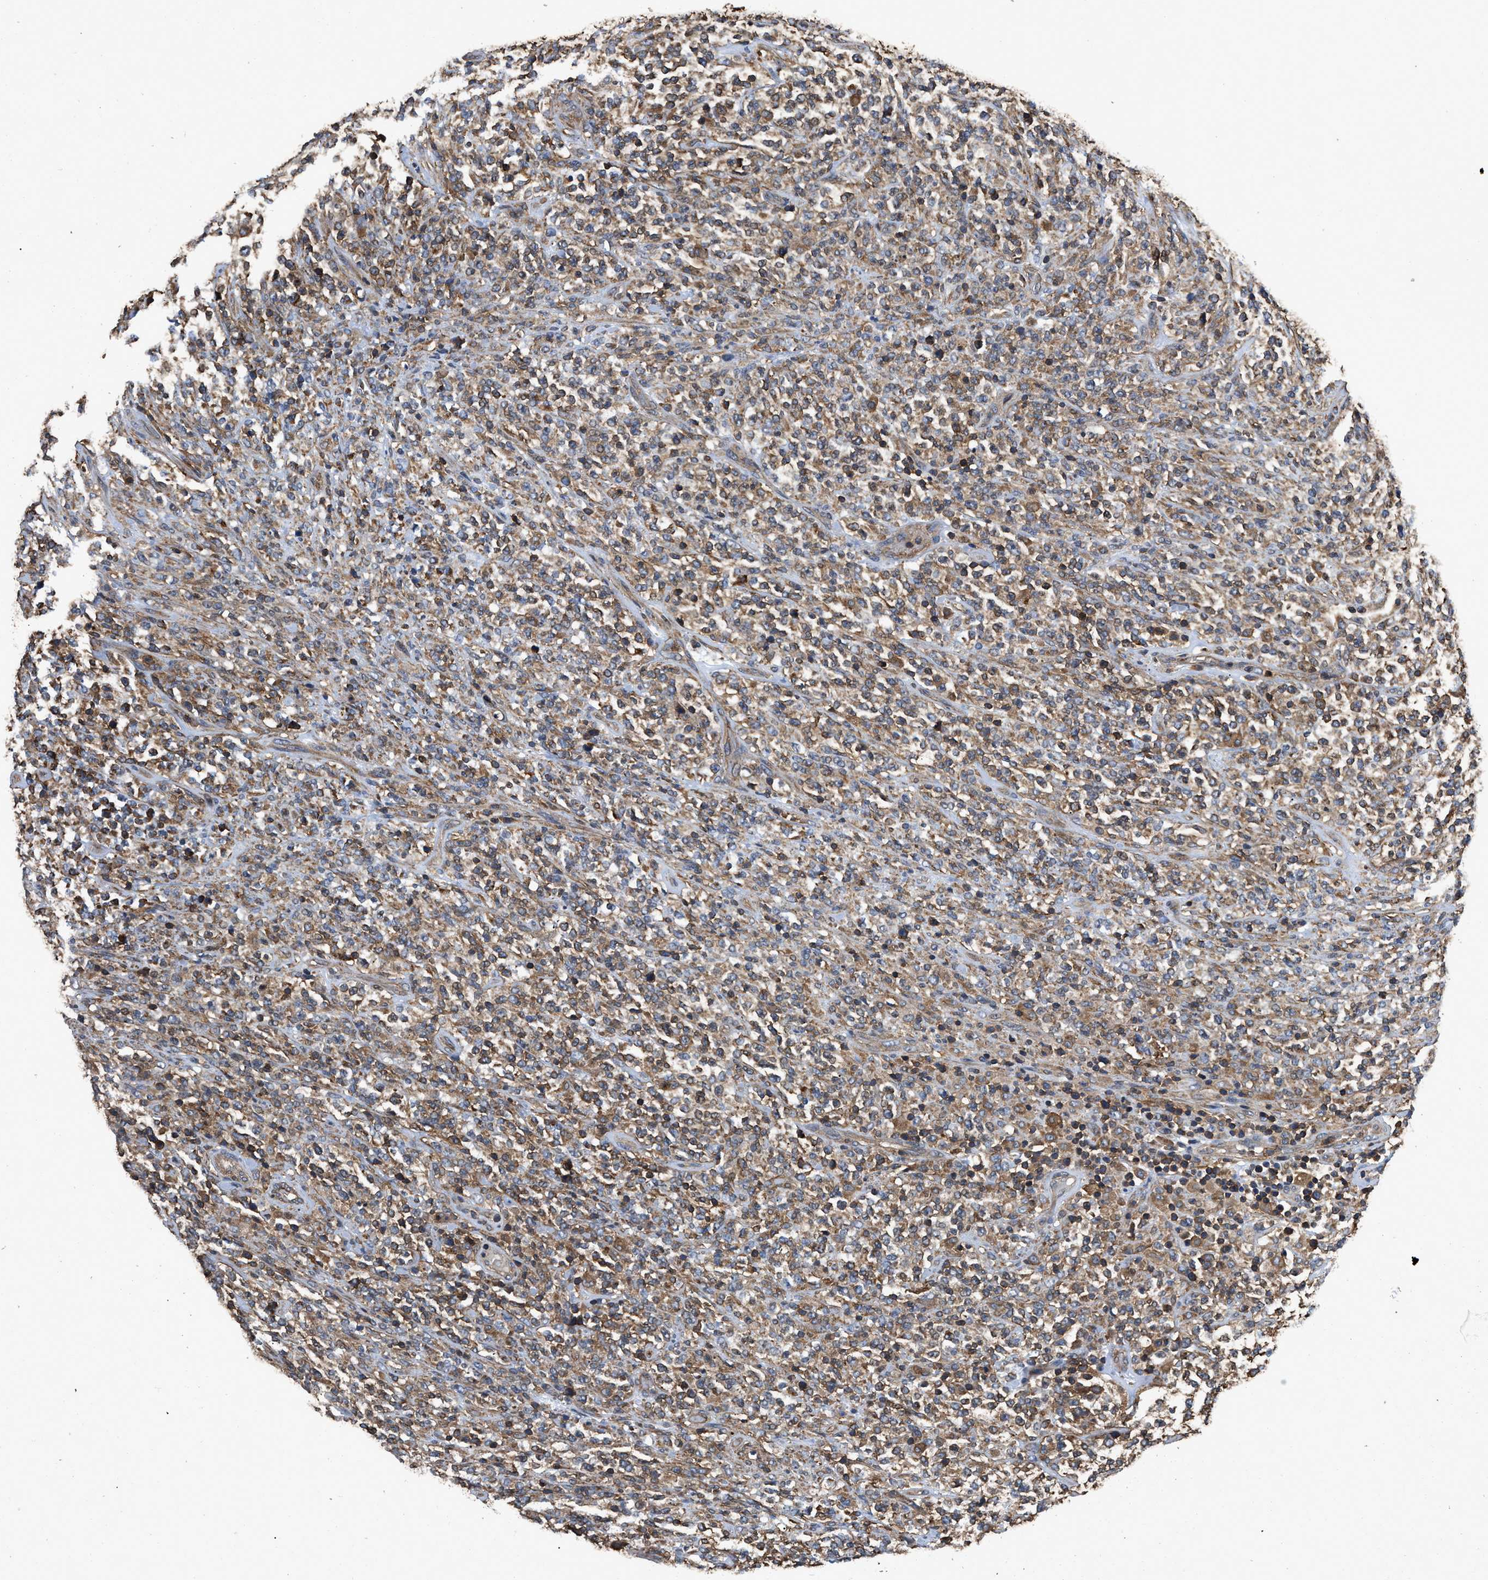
{"staining": {"intensity": "weak", "quantity": ">75%", "location": "cytoplasmic/membranous"}, "tissue": "lymphoma", "cell_type": "Tumor cells", "image_type": "cancer", "snomed": [{"axis": "morphology", "description": "Malignant lymphoma, non-Hodgkin's type, High grade"}, {"axis": "topography", "description": "Soft tissue"}], "caption": "Tumor cells show low levels of weak cytoplasmic/membranous staining in about >75% of cells in human lymphoma.", "gene": "LINGO2", "patient": {"sex": "male", "age": 18}}